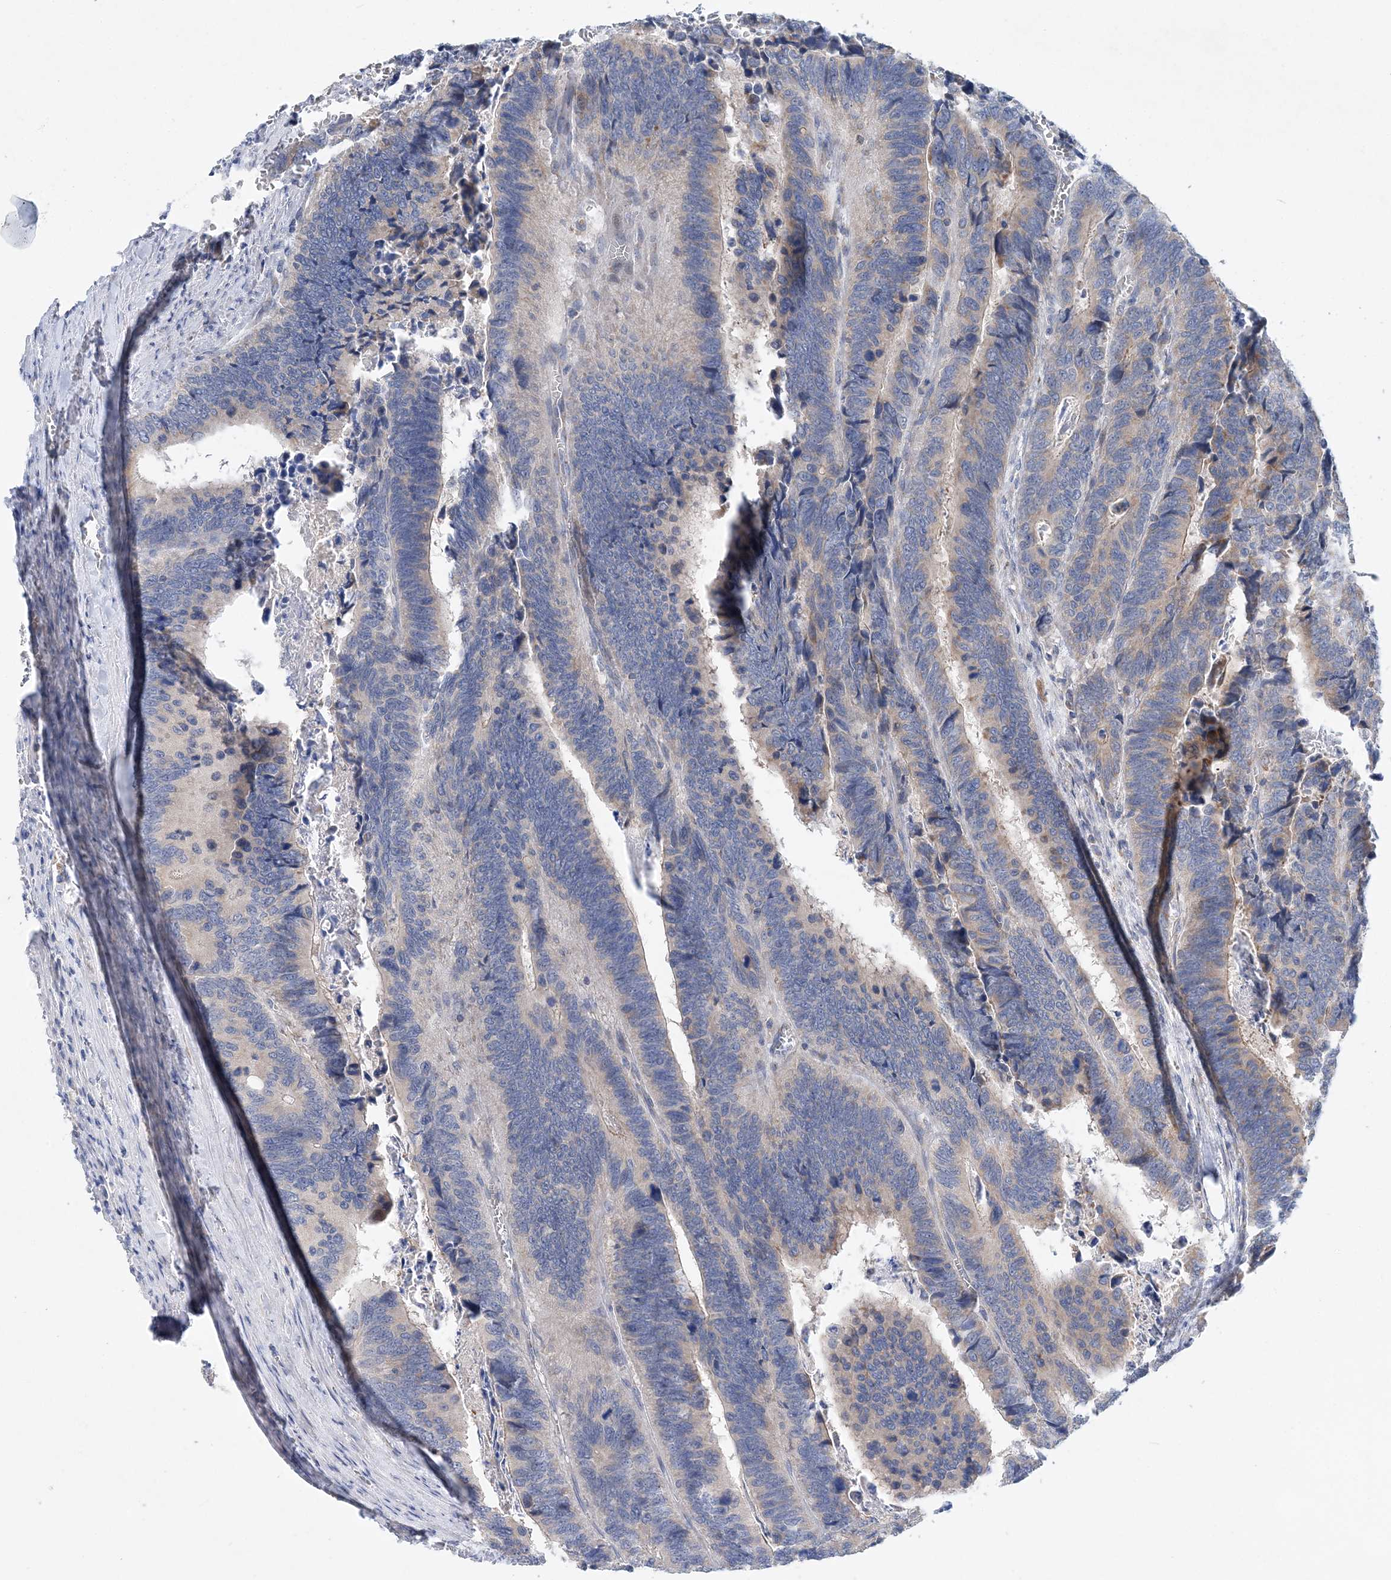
{"staining": {"intensity": "negative", "quantity": "none", "location": "none"}, "tissue": "colorectal cancer", "cell_type": "Tumor cells", "image_type": "cancer", "snomed": [{"axis": "morphology", "description": "Adenocarcinoma, NOS"}, {"axis": "topography", "description": "Colon"}], "caption": "Tumor cells are negative for brown protein staining in colorectal adenocarcinoma. (DAB (3,3'-diaminobenzidine) immunohistochemistry, high magnification).", "gene": "TRAPPC13", "patient": {"sex": "male", "age": 72}}